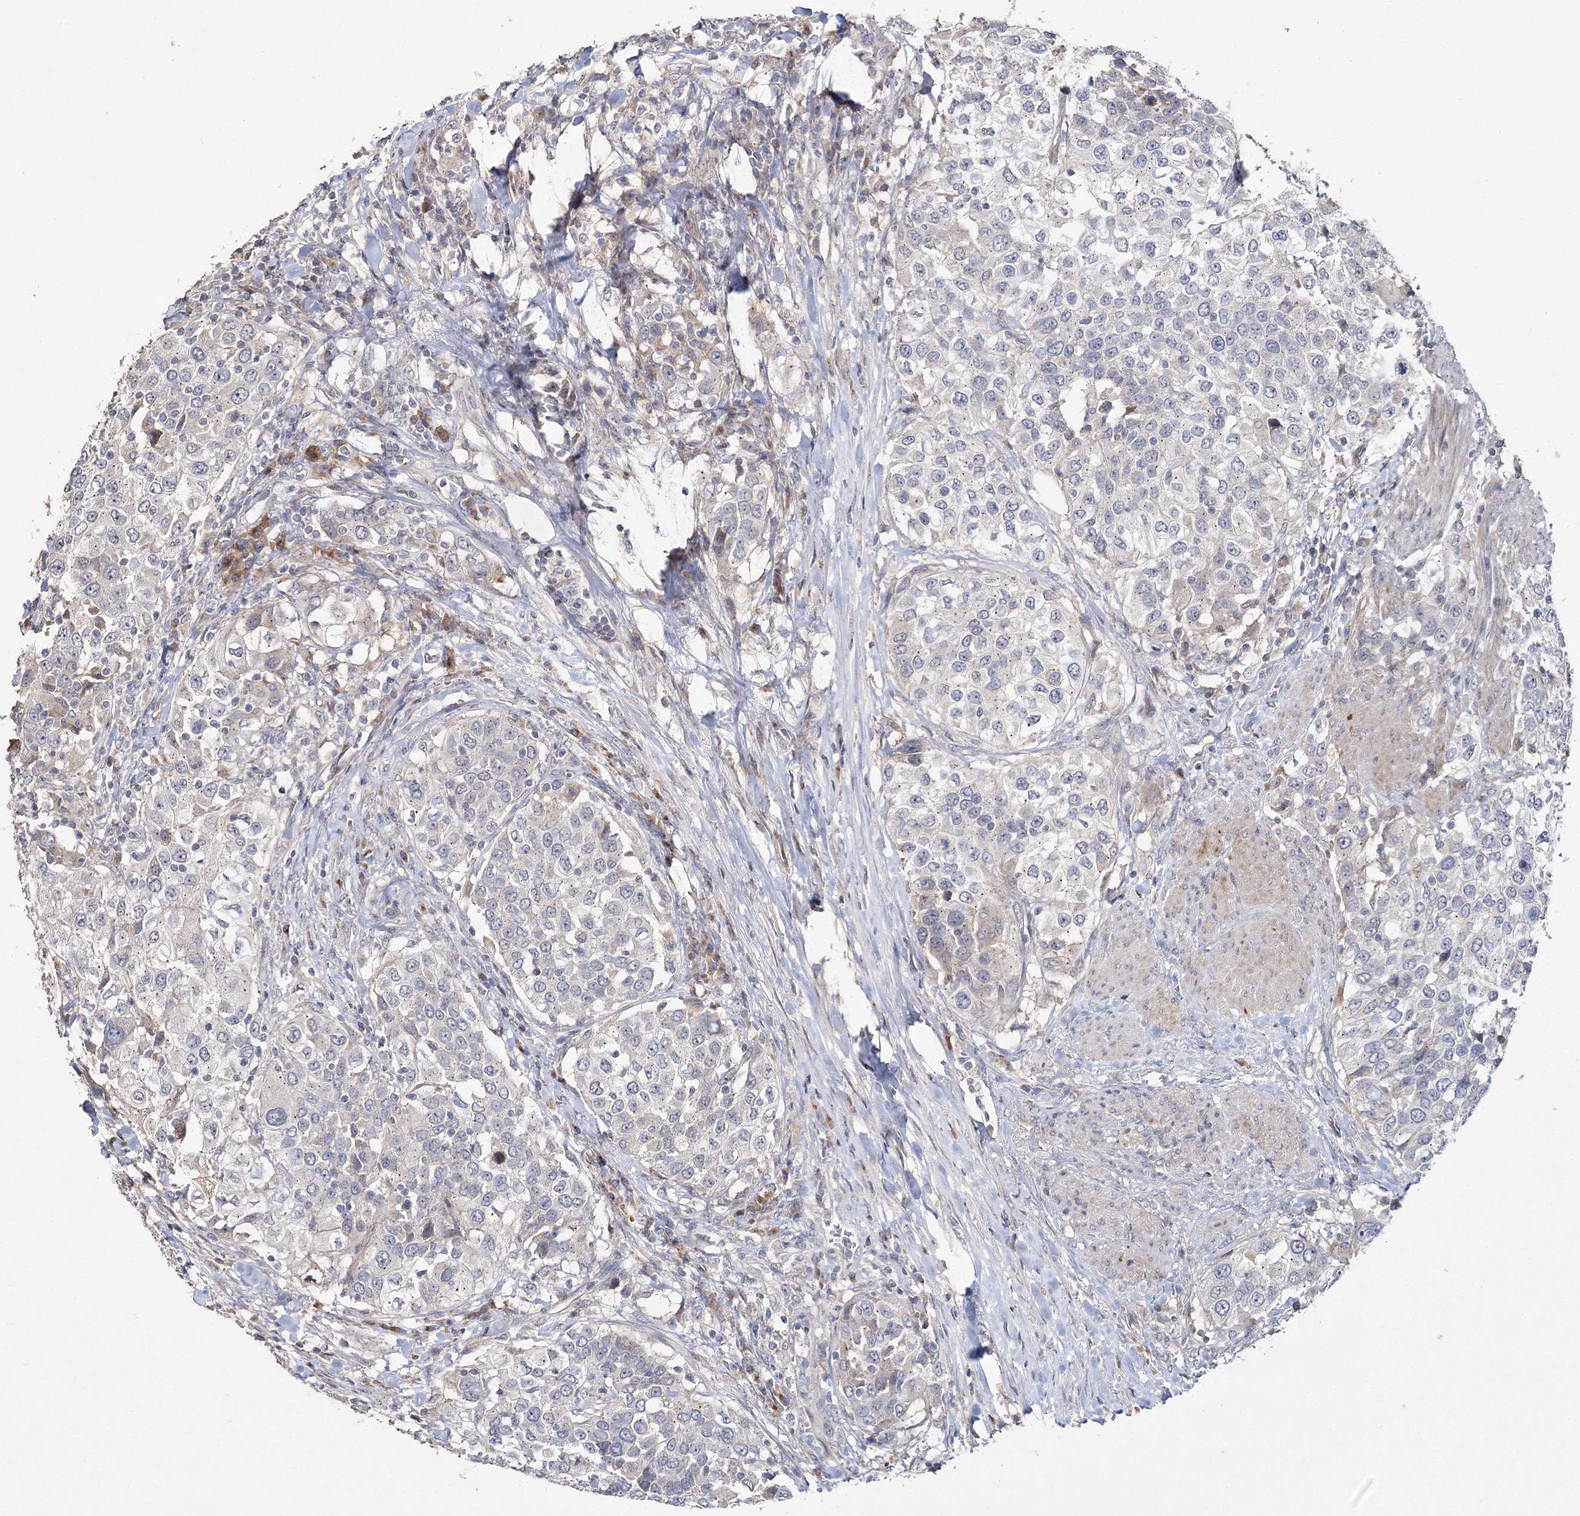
{"staining": {"intensity": "negative", "quantity": "none", "location": "none"}, "tissue": "urothelial cancer", "cell_type": "Tumor cells", "image_type": "cancer", "snomed": [{"axis": "morphology", "description": "Urothelial carcinoma, High grade"}, {"axis": "topography", "description": "Urinary bladder"}], "caption": "Photomicrograph shows no protein staining in tumor cells of urothelial cancer tissue.", "gene": "GJB5", "patient": {"sex": "female", "age": 80}}